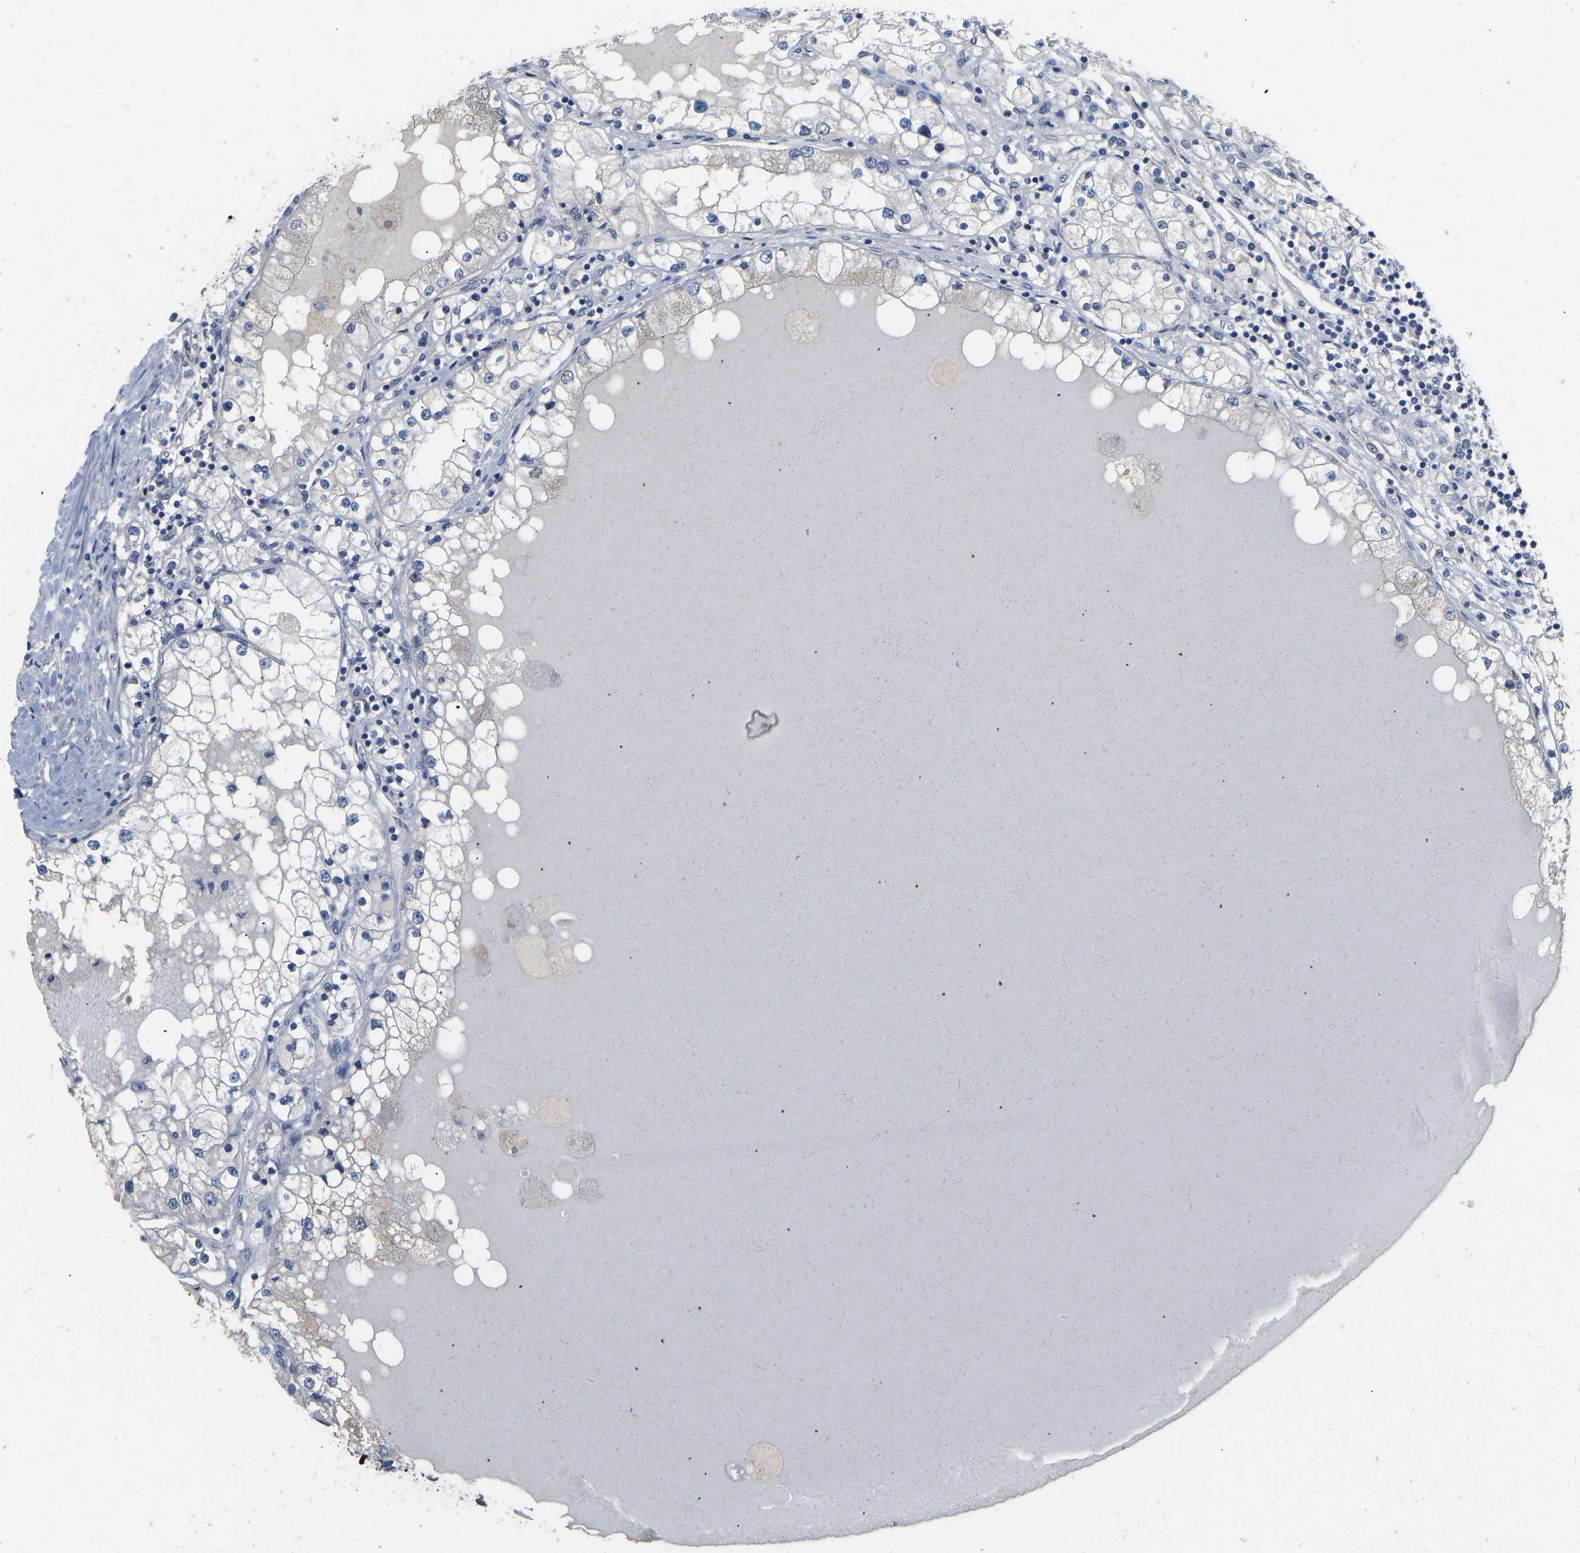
{"staining": {"intensity": "negative", "quantity": "none", "location": "none"}, "tissue": "renal cancer", "cell_type": "Tumor cells", "image_type": "cancer", "snomed": [{"axis": "morphology", "description": "Adenocarcinoma, NOS"}, {"axis": "topography", "description": "Kidney"}], "caption": "This is an IHC photomicrograph of human renal adenocarcinoma. There is no positivity in tumor cells.", "gene": "QKI", "patient": {"sex": "male", "age": 68}}